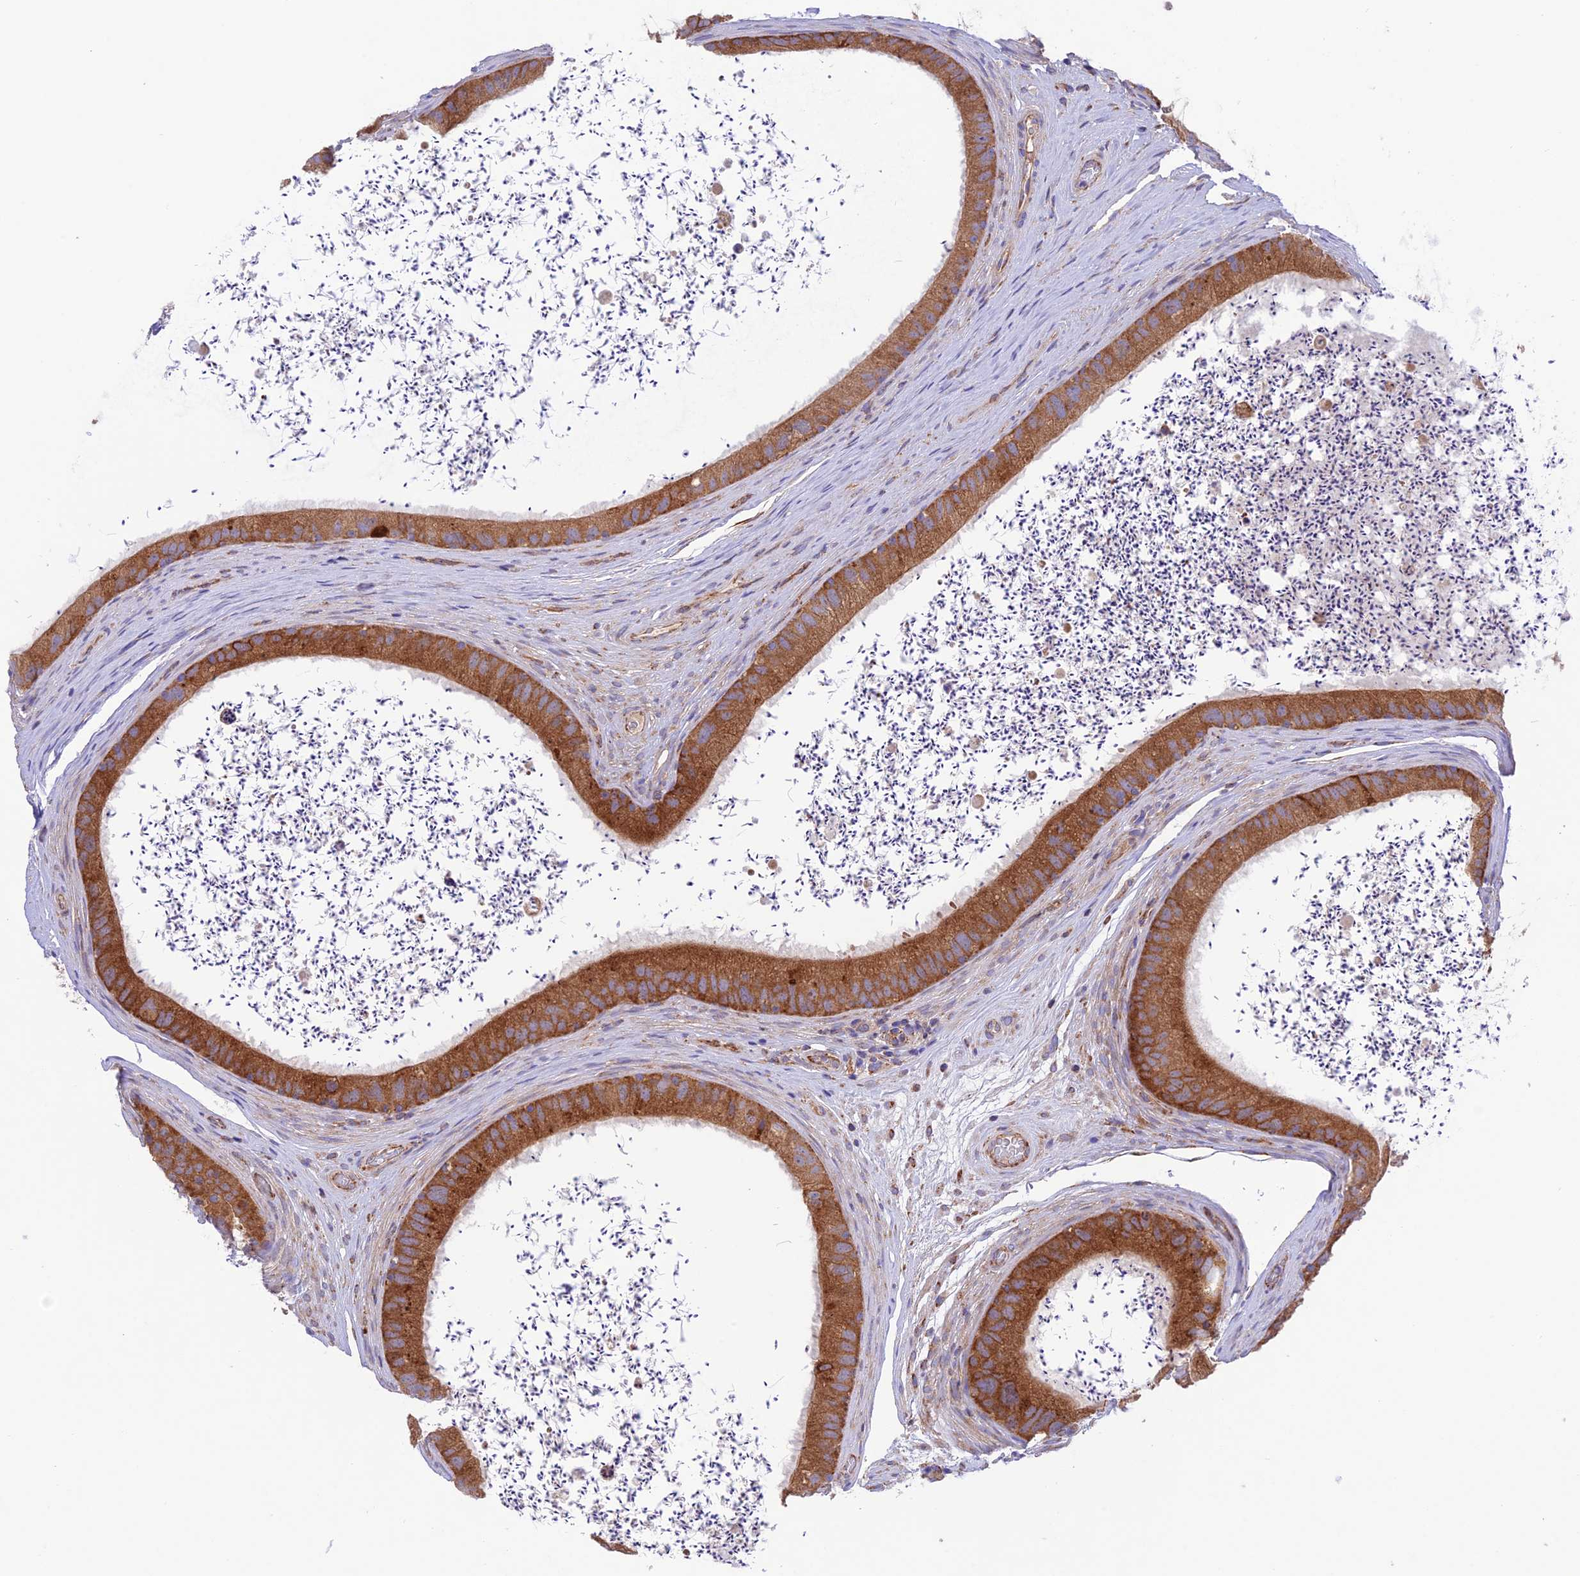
{"staining": {"intensity": "moderate", "quantity": ">75%", "location": "cytoplasmic/membranous"}, "tissue": "epididymis", "cell_type": "Glandular cells", "image_type": "normal", "snomed": [{"axis": "morphology", "description": "Normal tissue, NOS"}, {"axis": "topography", "description": "Epididymis, spermatic cord, NOS"}], "caption": "Brown immunohistochemical staining in normal human epididymis shows moderate cytoplasmic/membranous expression in approximately >75% of glandular cells. The protein is shown in brown color, while the nuclei are stained blue.", "gene": "UAP1L1", "patient": {"sex": "male", "age": 50}}